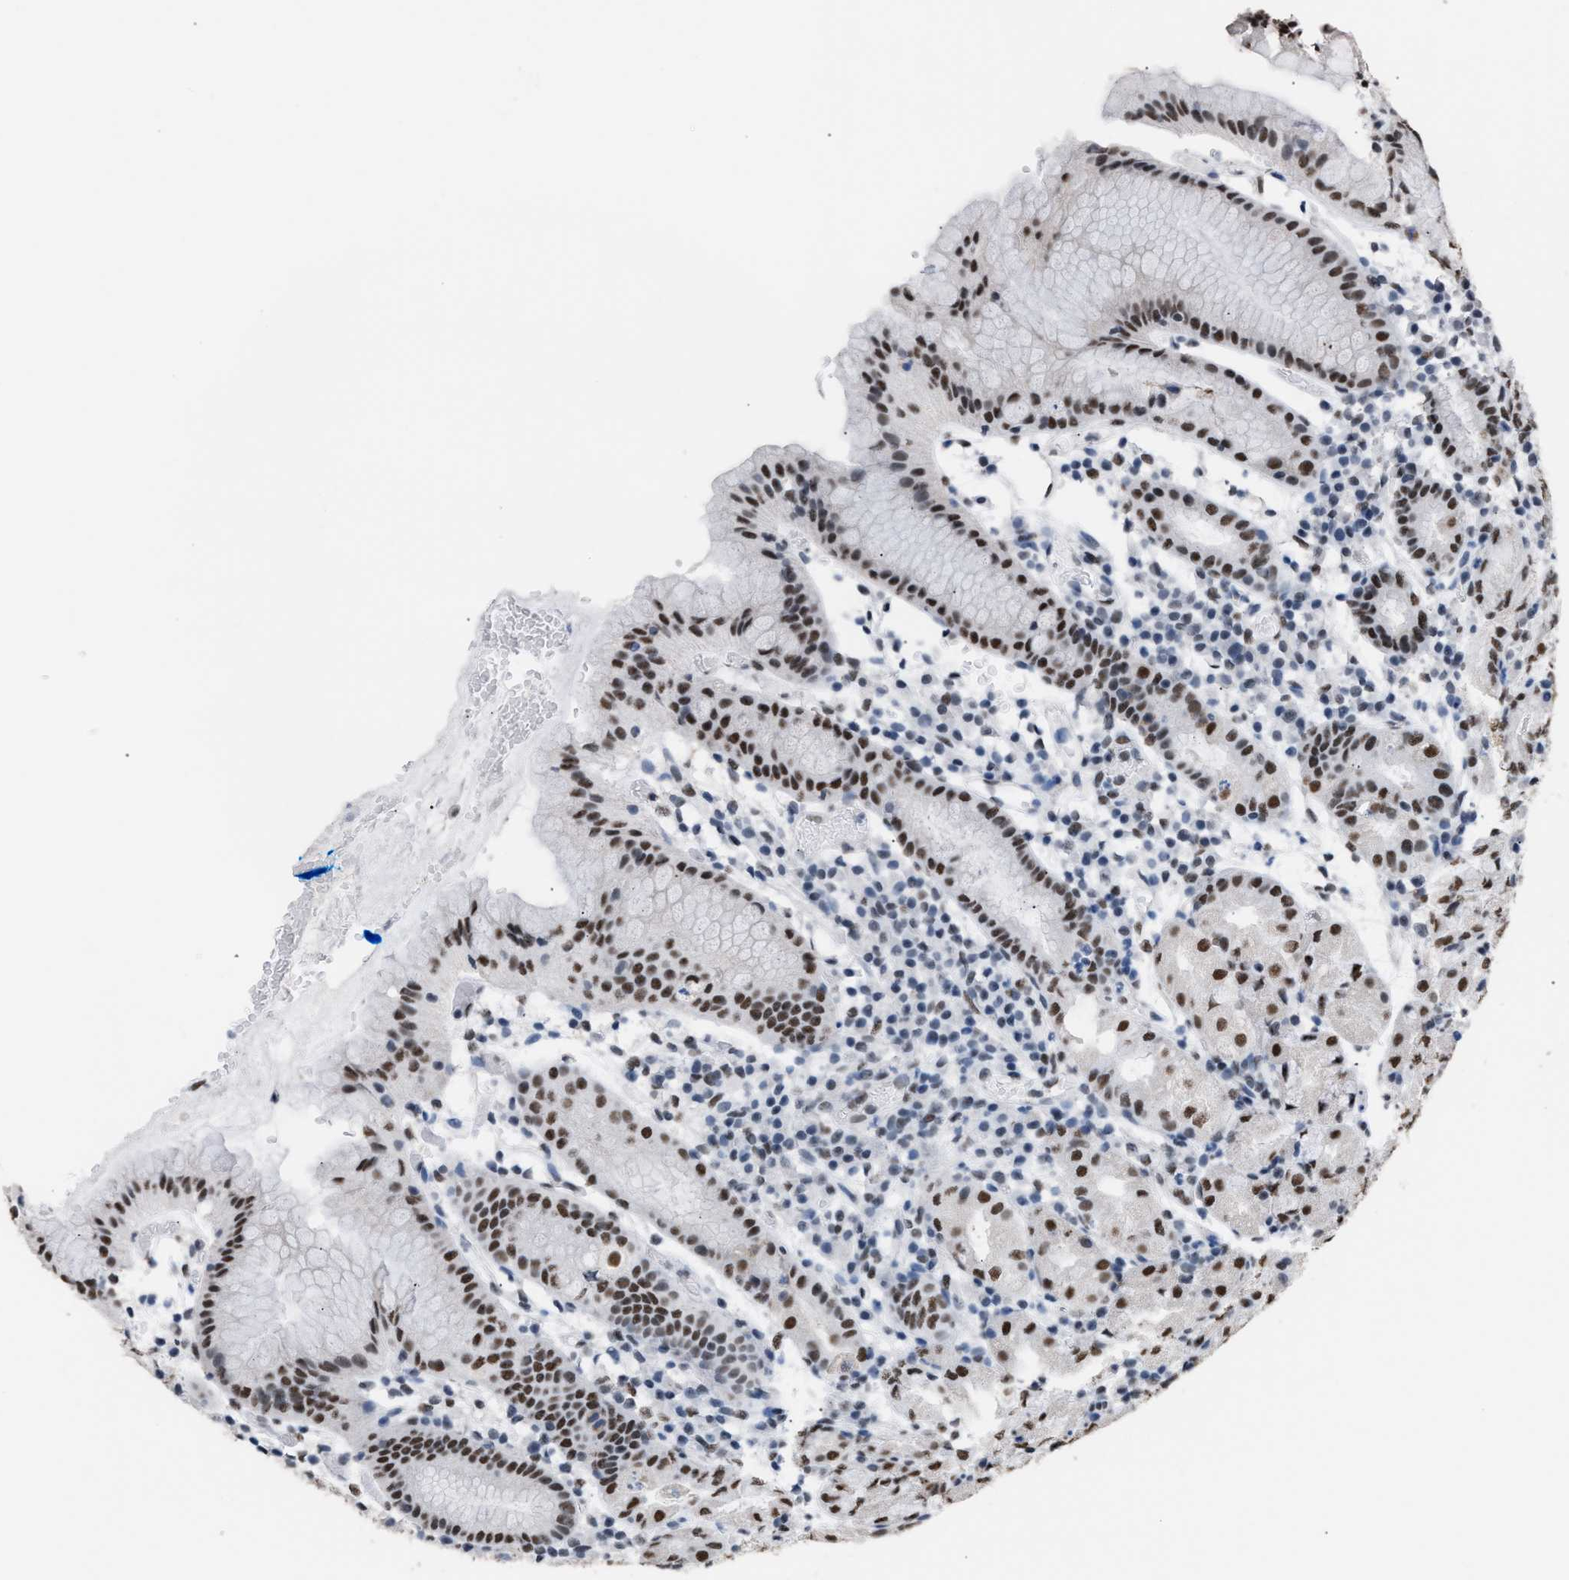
{"staining": {"intensity": "strong", "quantity": "25%-75%", "location": "nuclear"}, "tissue": "stomach", "cell_type": "Glandular cells", "image_type": "normal", "snomed": [{"axis": "morphology", "description": "Normal tissue, NOS"}, {"axis": "topography", "description": "Stomach"}, {"axis": "topography", "description": "Stomach, lower"}], "caption": "Immunohistochemistry (DAB (3,3'-diaminobenzidine)) staining of normal human stomach displays strong nuclear protein positivity in approximately 25%-75% of glandular cells. (DAB = brown stain, brightfield microscopy at high magnification).", "gene": "CCAR2", "patient": {"sex": "female", "age": 75}}